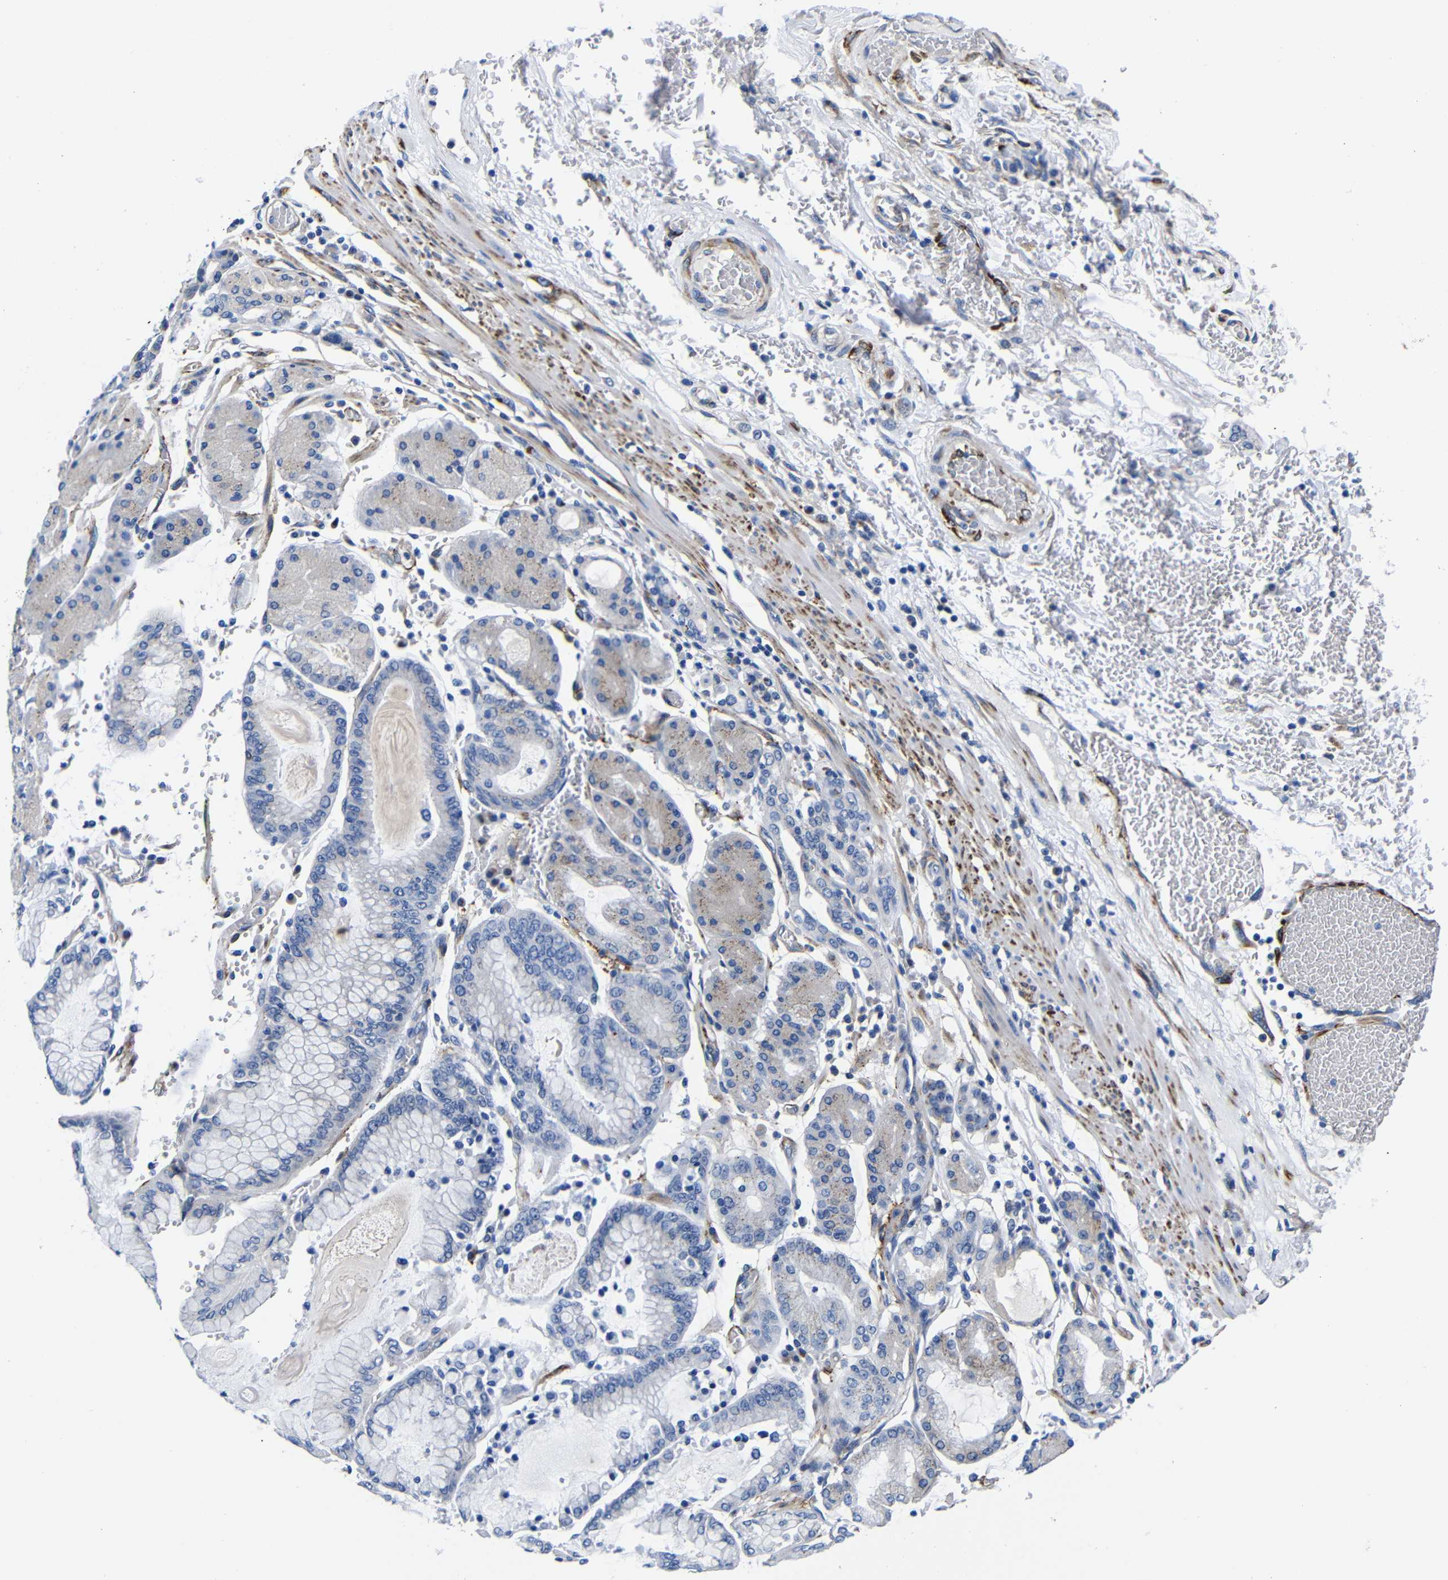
{"staining": {"intensity": "weak", "quantity": "<25%", "location": "cytoplasmic/membranous"}, "tissue": "stomach cancer", "cell_type": "Tumor cells", "image_type": "cancer", "snomed": [{"axis": "morphology", "description": "Normal tissue, NOS"}, {"axis": "morphology", "description": "Adenocarcinoma, NOS"}, {"axis": "topography", "description": "Stomach, upper"}, {"axis": "topography", "description": "Stomach"}], "caption": "An immunohistochemistry (IHC) photomicrograph of stomach cancer is shown. There is no staining in tumor cells of stomach cancer.", "gene": "LRIG1", "patient": {"sex": "male", "age": 76}}